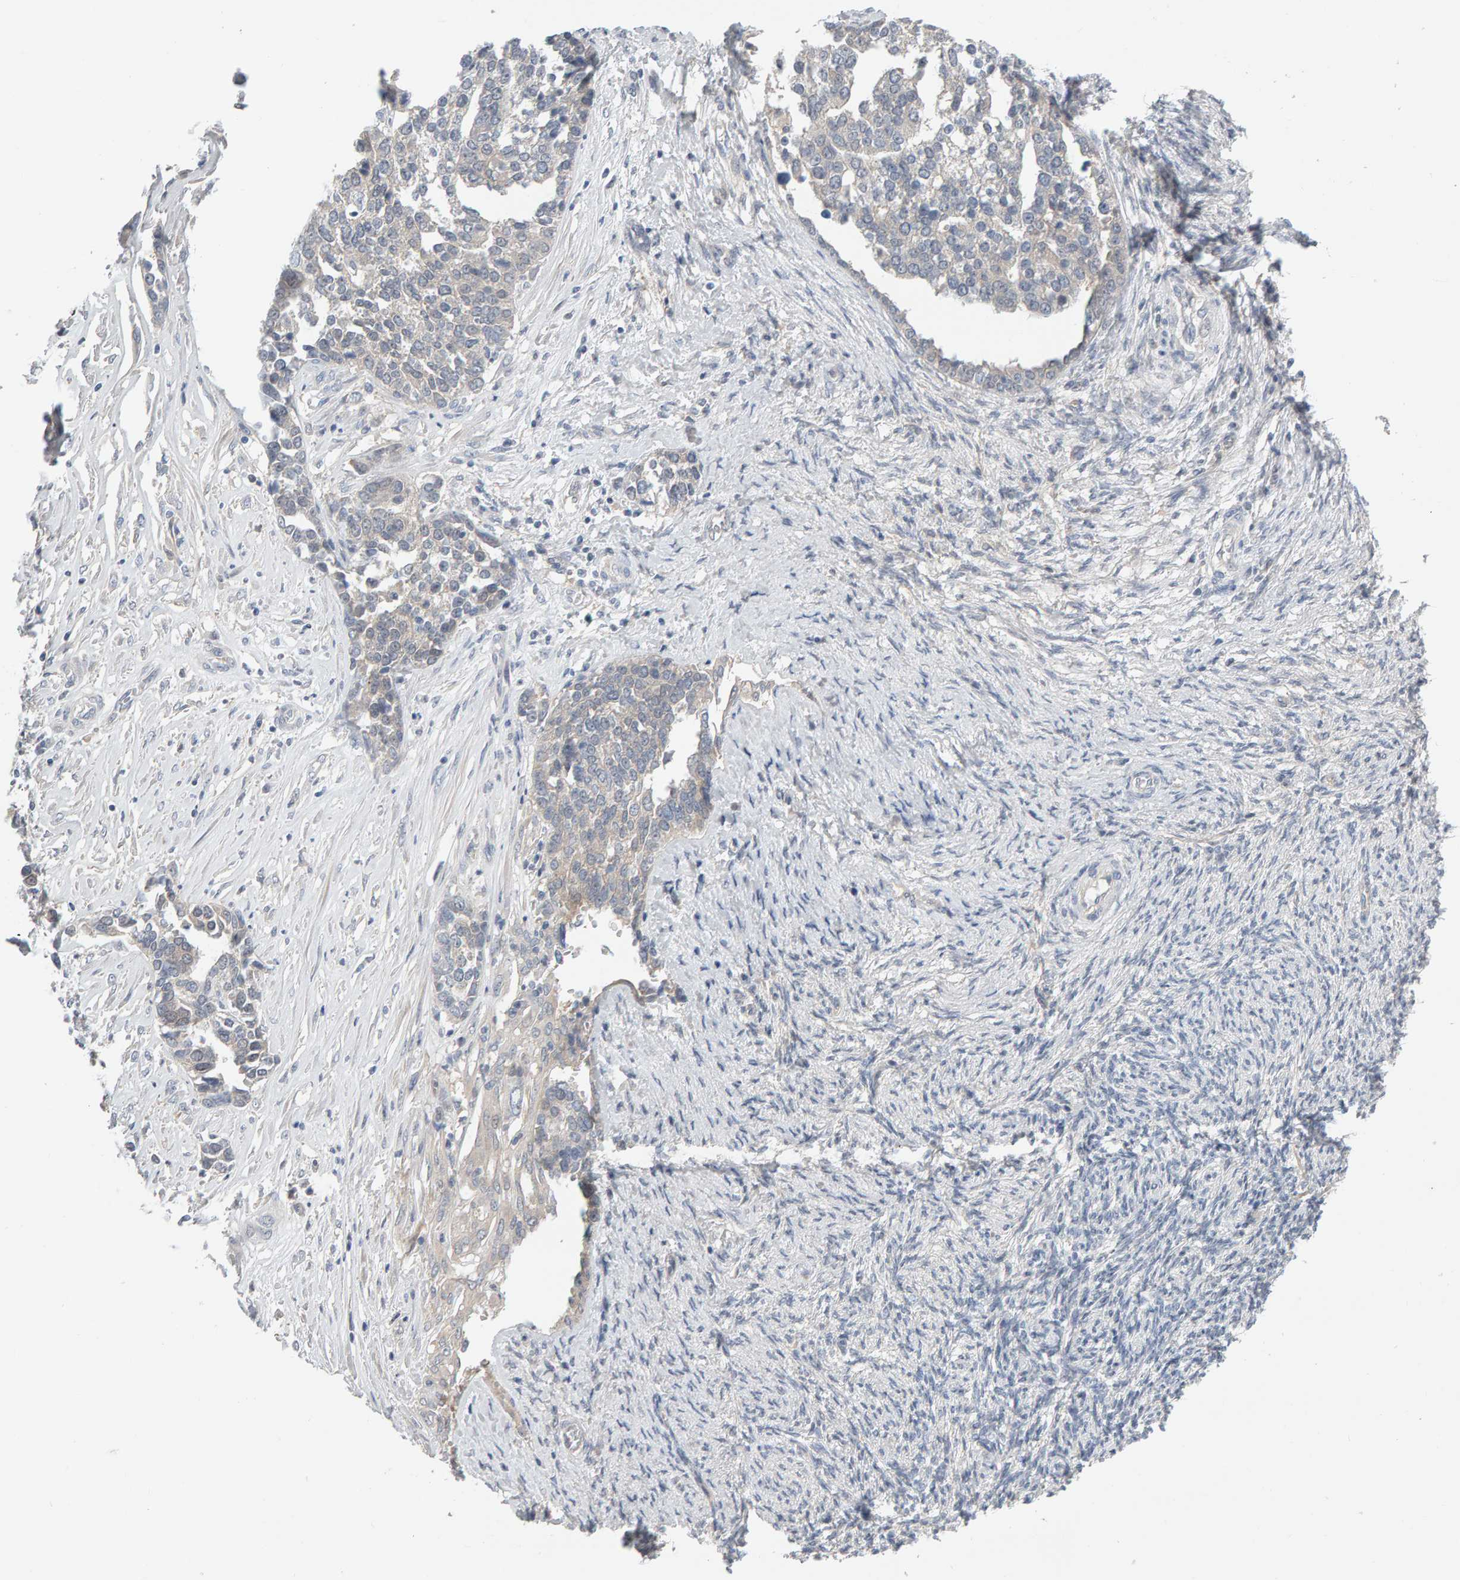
{"staining": {"intensity": "negative", "quantity": "none", "location": "none"}, "tissue": "ovarian cancer", "cell_type": "Tumor cells", "image_type": "cancer", "snomed": [{"axis": "morphology", "description": "Cystadenocarcinoma, serous, NOS"}, {"axis": "topography", "description": "Ovary"}], "caption": "Immunohistochemical staining of ovarian cancer shows no significant expression in tumor cells. (Brightfield microscopy of DAB immunohistochemistry at high magnification).", "gene": "GFUS", "patient": {"sex": "female", "age": 44}}